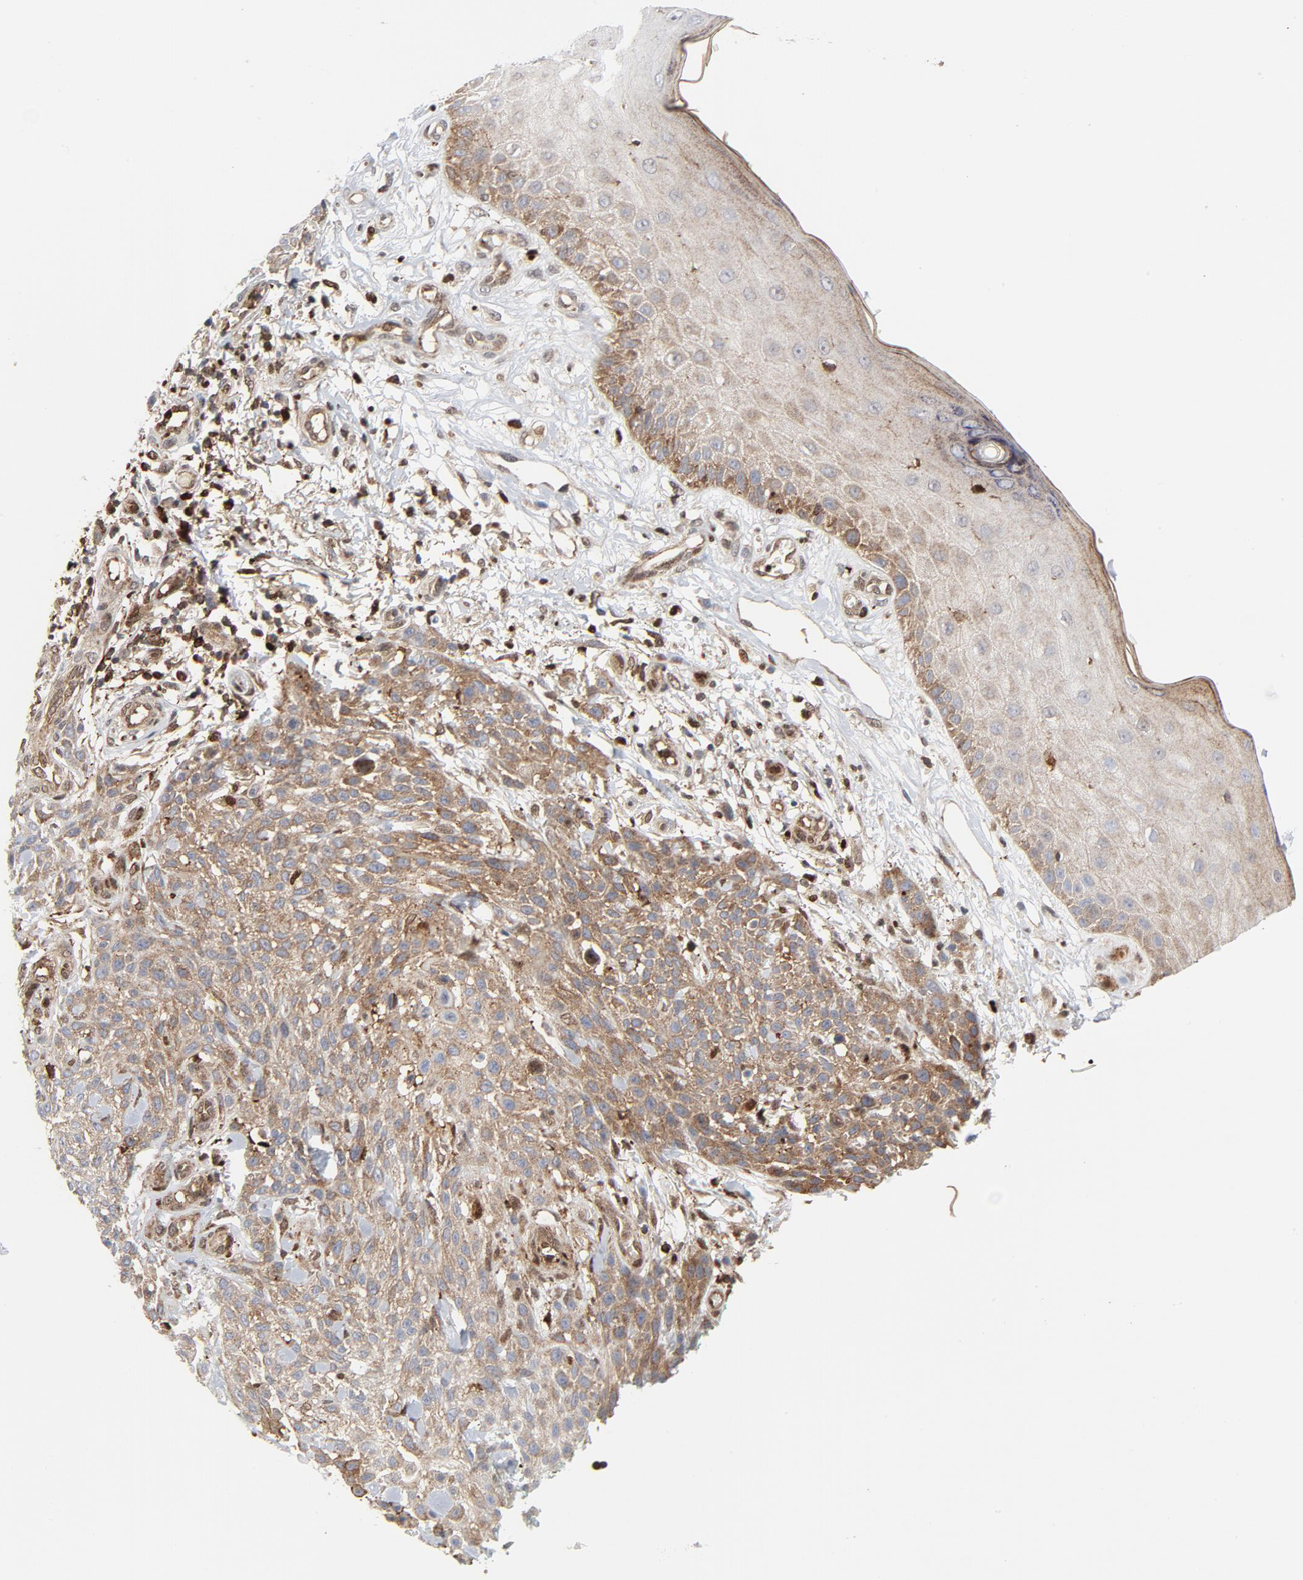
{"staining": {"intensity": "moderate", "quantity": ">75%", "location": "cytoplasmic/membranous"}, "tissue": "skin cancer", "cell_type": "Tumor cells", "image_type": "cancer", "snomed": [{"axis": "morphology", "description": "Squamous cell carcinoma, NOS"}, {"axis": "topography", "description": "Skin"}], "caption": "IHC of skin cancer (squamous cell carcinoma) exhibits medium levels of moderate cytoplasmic/membranous positivity in approximately >75% of tumor cells.", "gene": "YES1", "patient": {"sex": "female", "age": 42}}